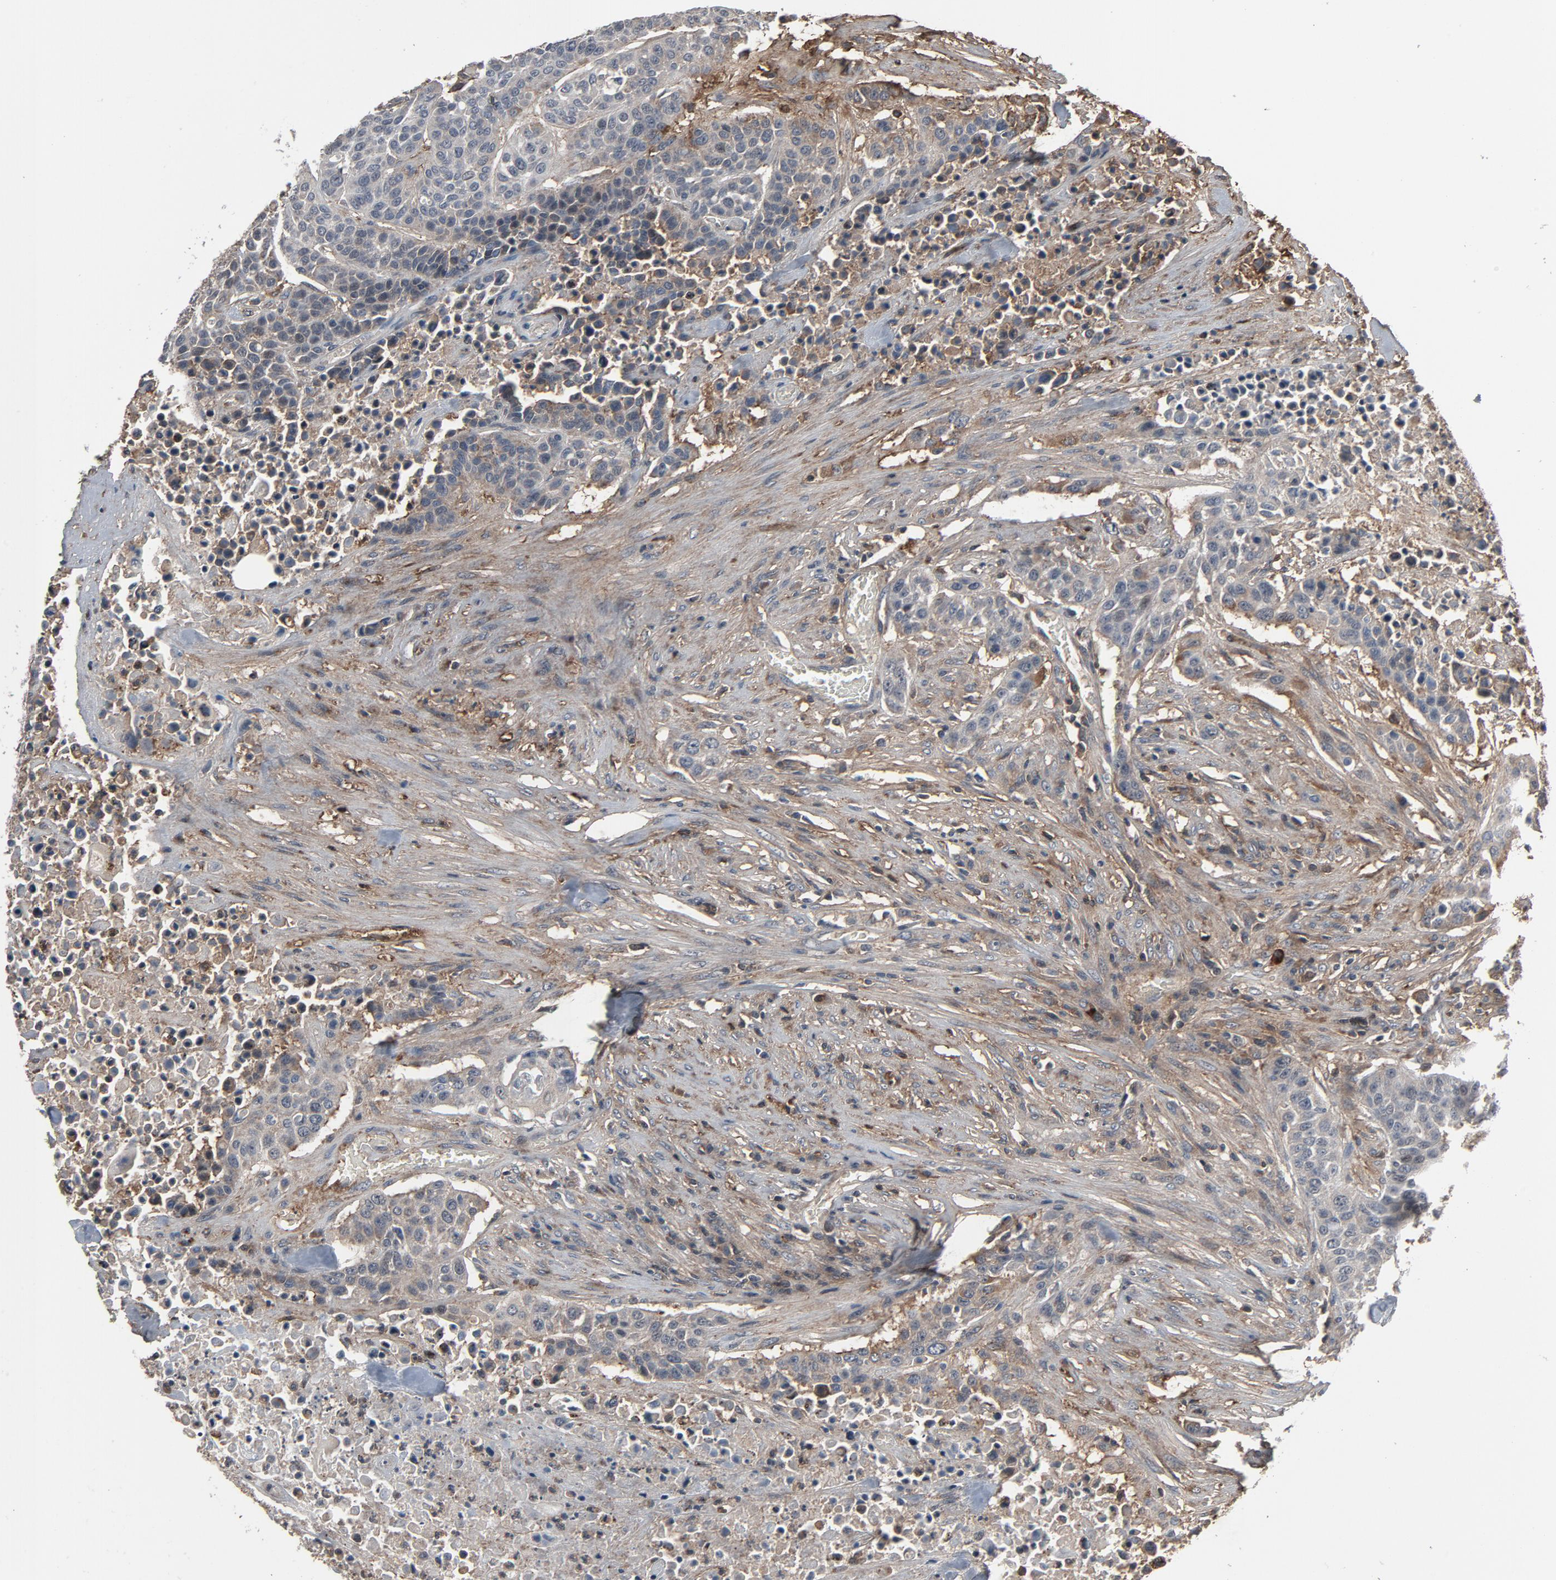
{"staining": {"intensity": "negative", "quantity": "none", "location": "none"}, "tissue": "urothelial cancer", "cell_type": "Tumor cells", "image_type": "cancer", "snomed": [{"axis": "morphology", "description": "Urothelial carcinoma, High grade"}, {"axis": "topography", "description": "Urinary bladder"}], "caption": "This micrograph is of urothelial cancer stained with immunohistochemistry (IHC) to label a protein in brown with the nuclei are counter-stained blue. There is no staining in tumor cells. (DAB immunohistochemistry (IHC), high magnification).", "gene": "PDZD4", "patient": {"sex": "male", "age": 74}}